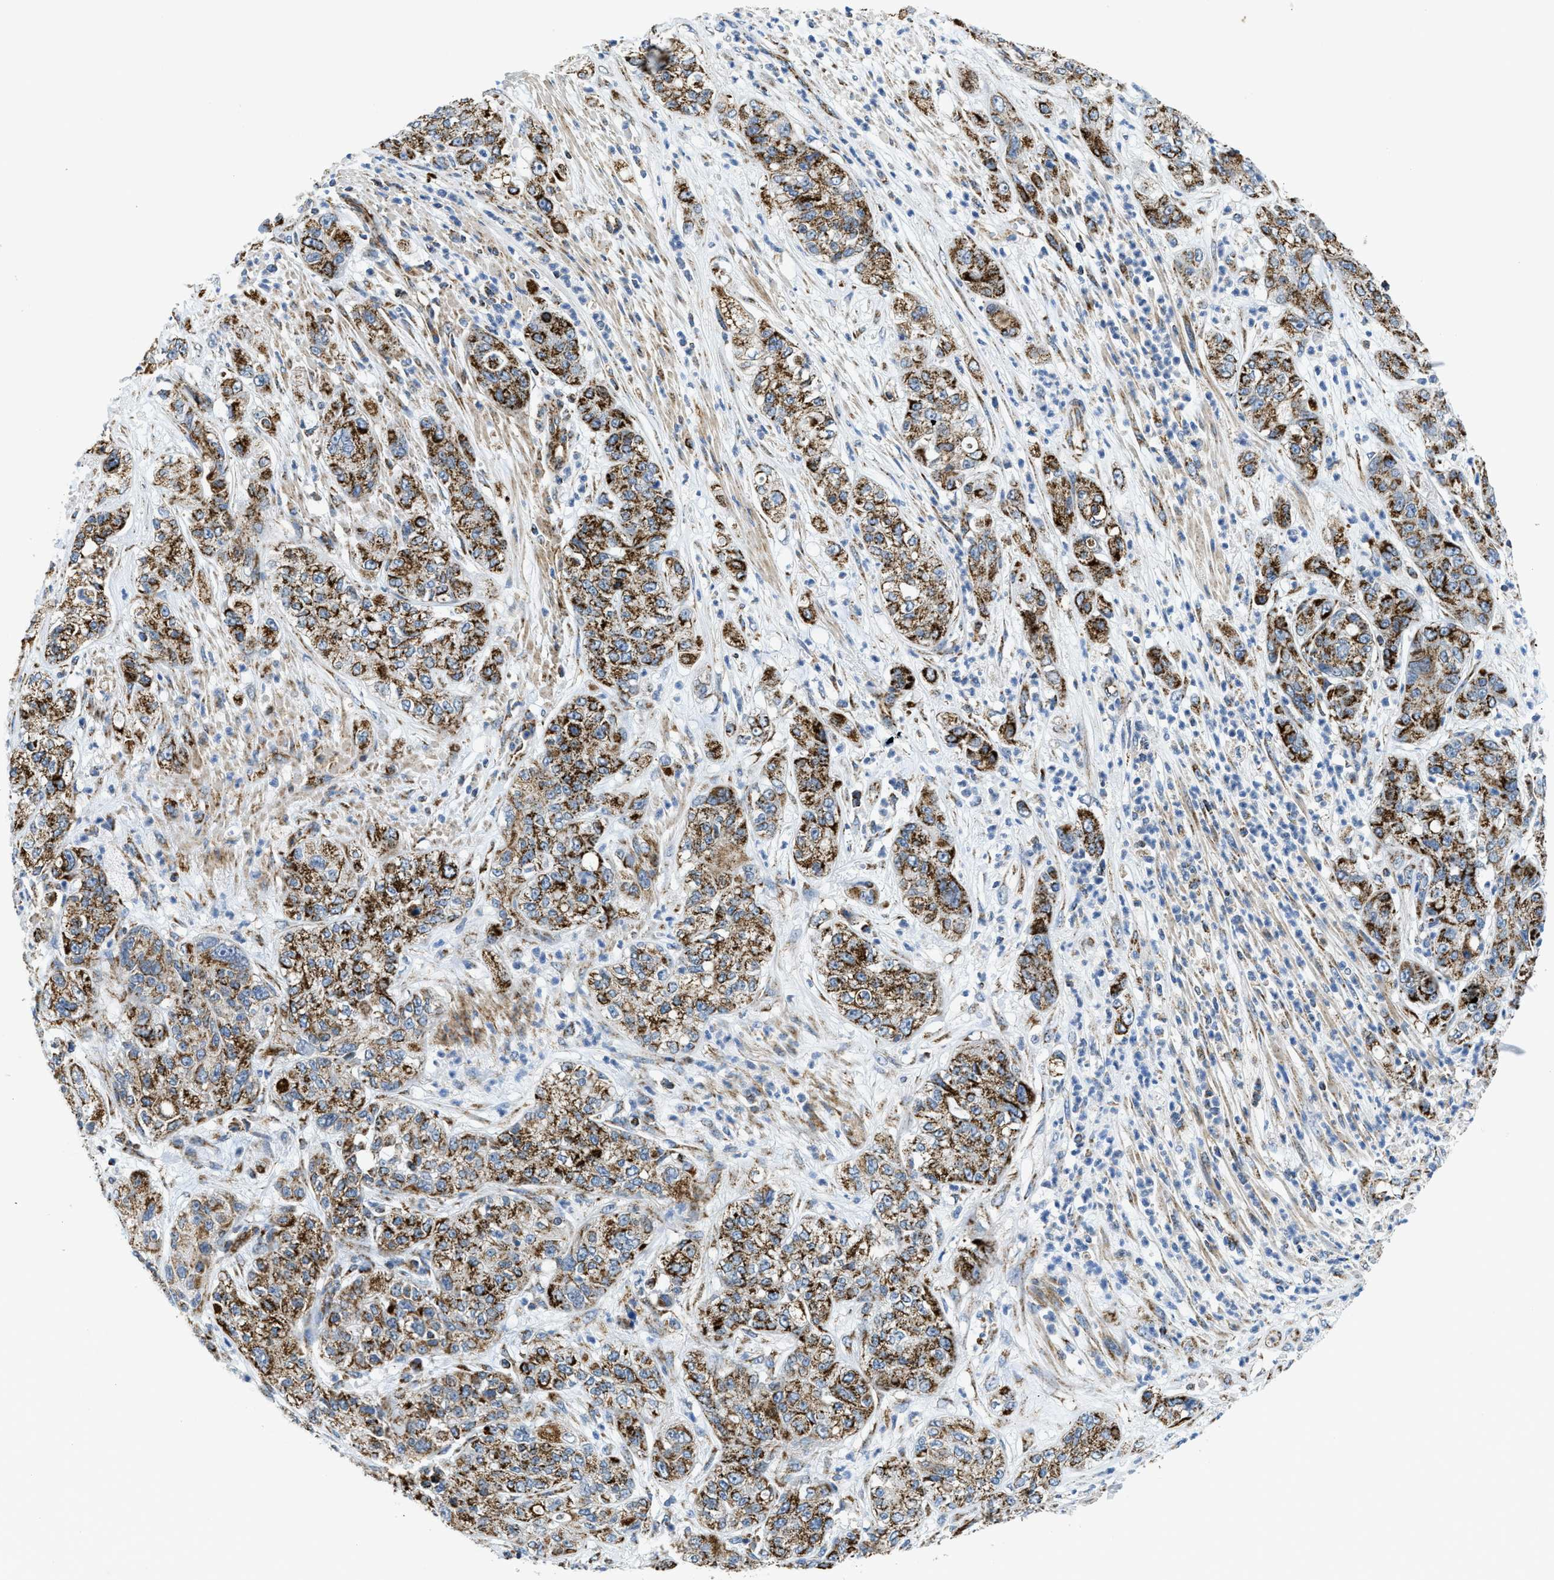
{"staining": {"intensity": "strong", "quantity": ">75%", "location": "cytoplasmic/membranous"}, "tissue": "pancreatic cancer", "cell_type": "Tumor cells", "image_type": "cancer", "snomed": [{"axis": "morphology", "description": "Adenocarcinoma, NOS"}, {"axis": "topography", "description": "Pancreas"}], "caption": "Immunohistochemistry image of neoplastic tissue: human adenocarcinoma (pancreatic) stained using immunohistochemistry (IHC) demonstrates high levels of strong protein expression localized specifically in the cytoplasmic/membranous of tumor cells, appearing as a cytoplasmic/membranous brown color.", "gene": "STK33", "patient": {"sex": "female", "age": 78}}